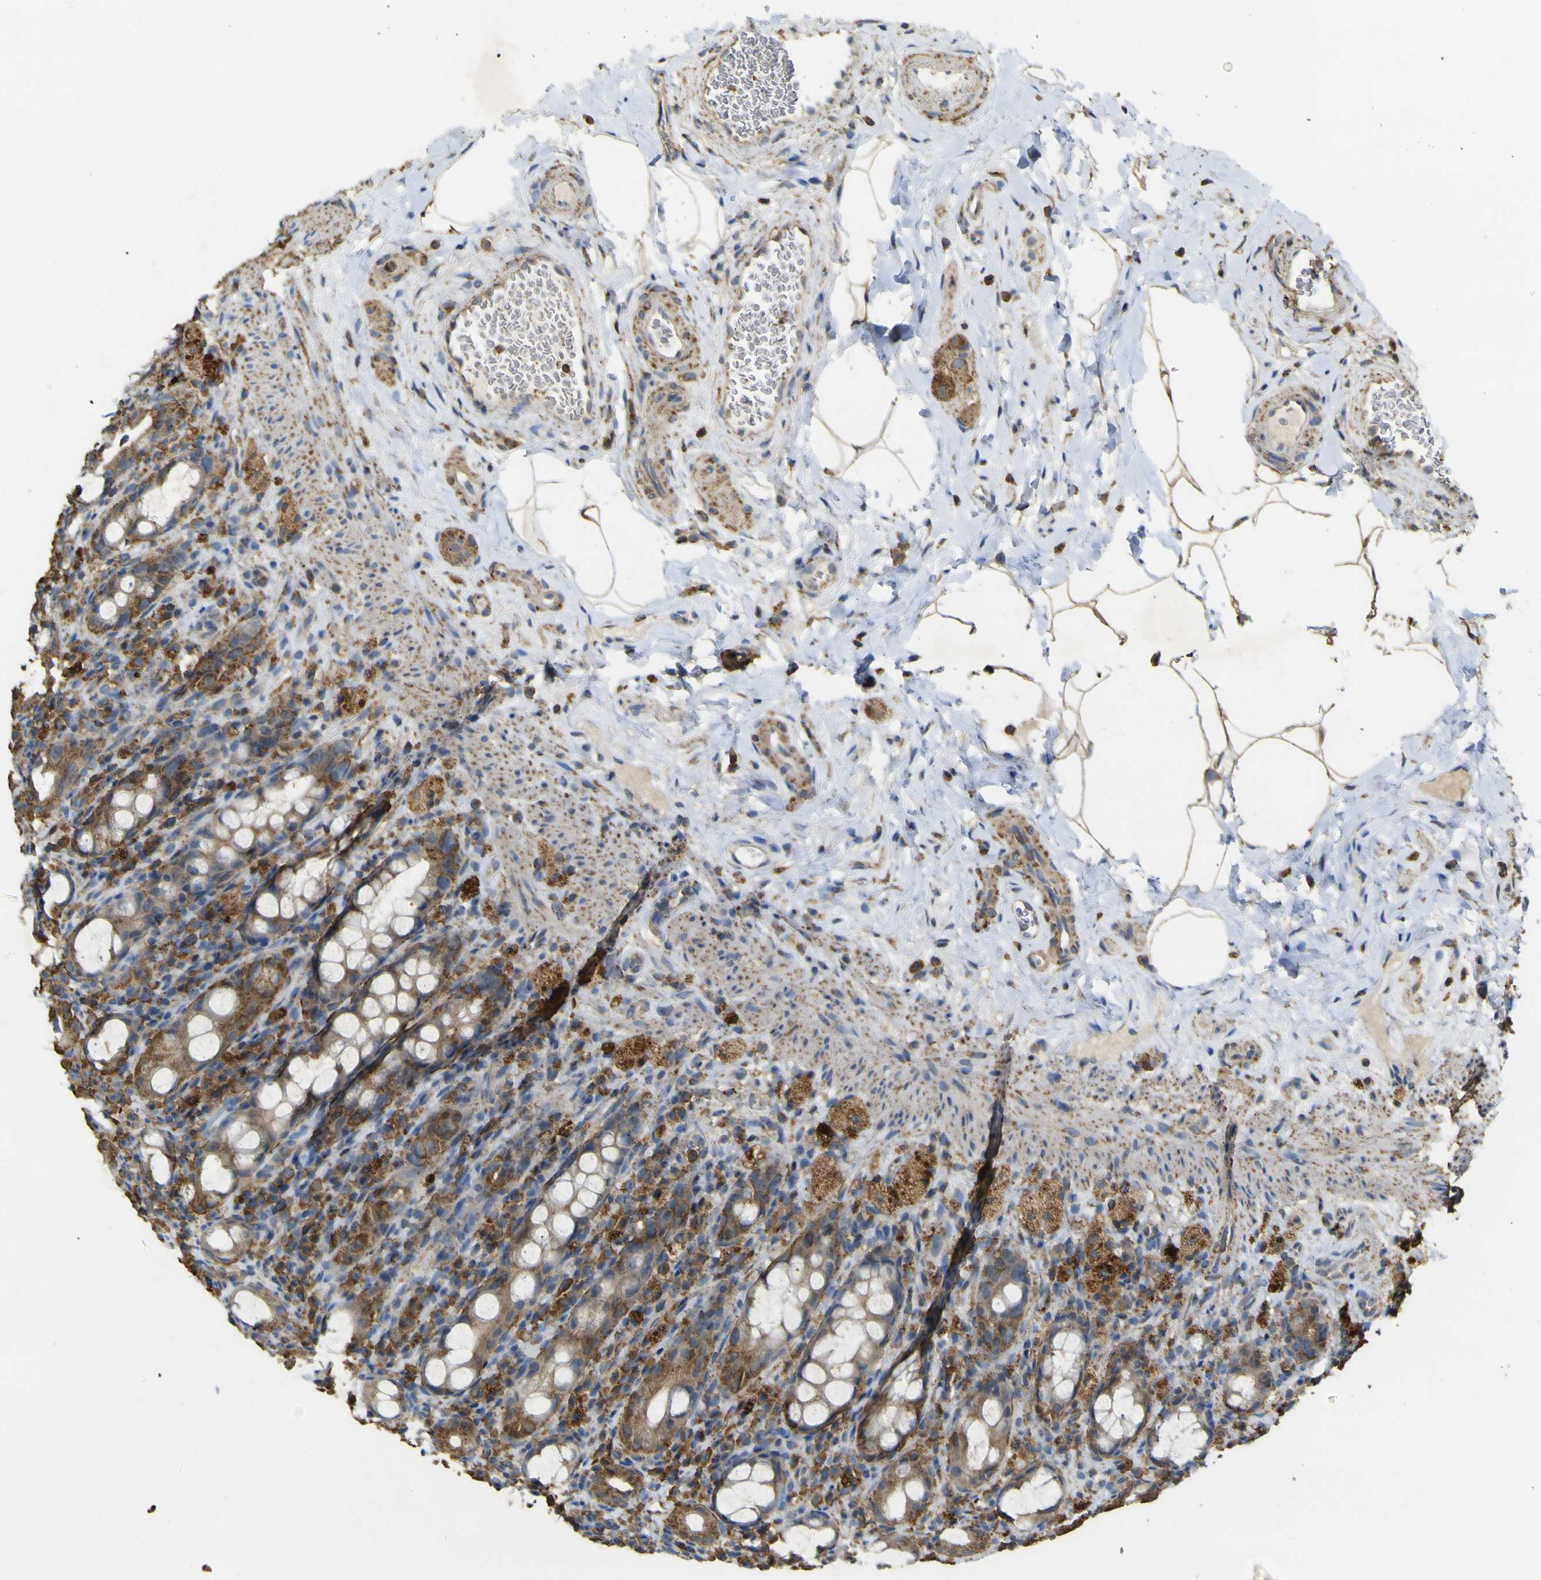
{"staining": {"intensity": "strong", "quantity": "25%-75%", "location": "cytoplasmic/membranous"}, "tissue": "rectum", "cell_type": "Glandular cells", "image_type": "normal", "snomed": [{"axis": "morphology", "description": "Normal tissue, NOS"}, {"axis": "topography", "description": "Rectum"}], "caption": "Immunohistochemistry micrograph of normal rectum: human rectum stained using immunohistochemistry displays high levels of strong protein expression localized specifically in the cytoplasmic/membranous of glandular cells, appearing as a cytoplasmic/membranous brown color.", "gene": "ACSL3", "patient": {"sex": "male", "age": 44}}